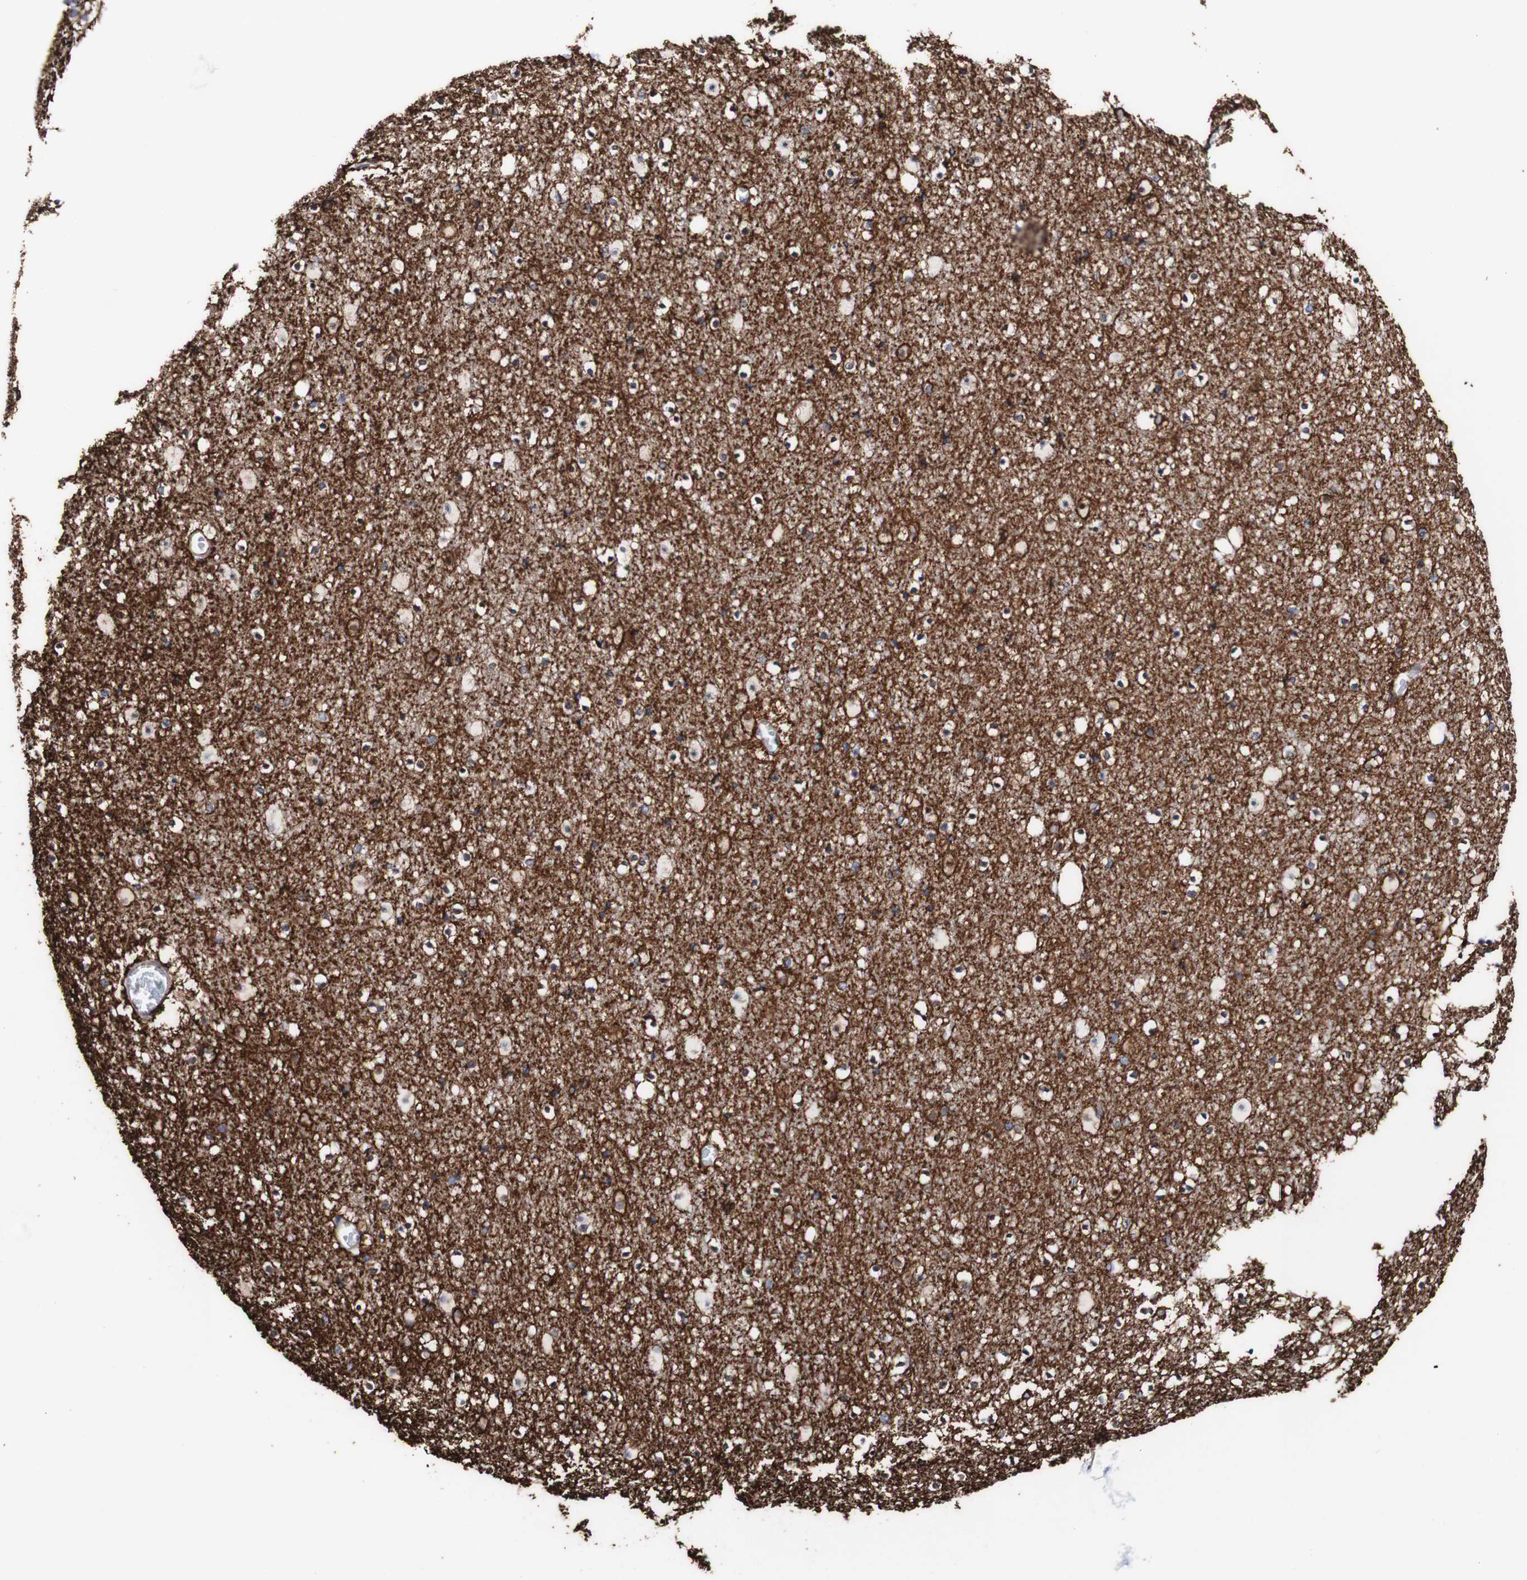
{"staining": {"intensity": "weak", "quantity": "25%-75%", "location": "cytoplasmic/membranous"}, "tissue": "caudate", "cell_type": "Glial cells", "image_type": "normal", "snomed": [{"axis": "morphology", "description": "Normal tissue, NOS"}, {"axis": "topography", "description": "Lateral ventricle wall"}], "caption": "Immunohistochemistry (DAB) staining of benign human caudate demonstrates weak cytoplasmic/membranous protein expression in about 25%-75% of glial cells.", "gene": "LRIG3", "patient": {"sex": "male", "age": 45}}